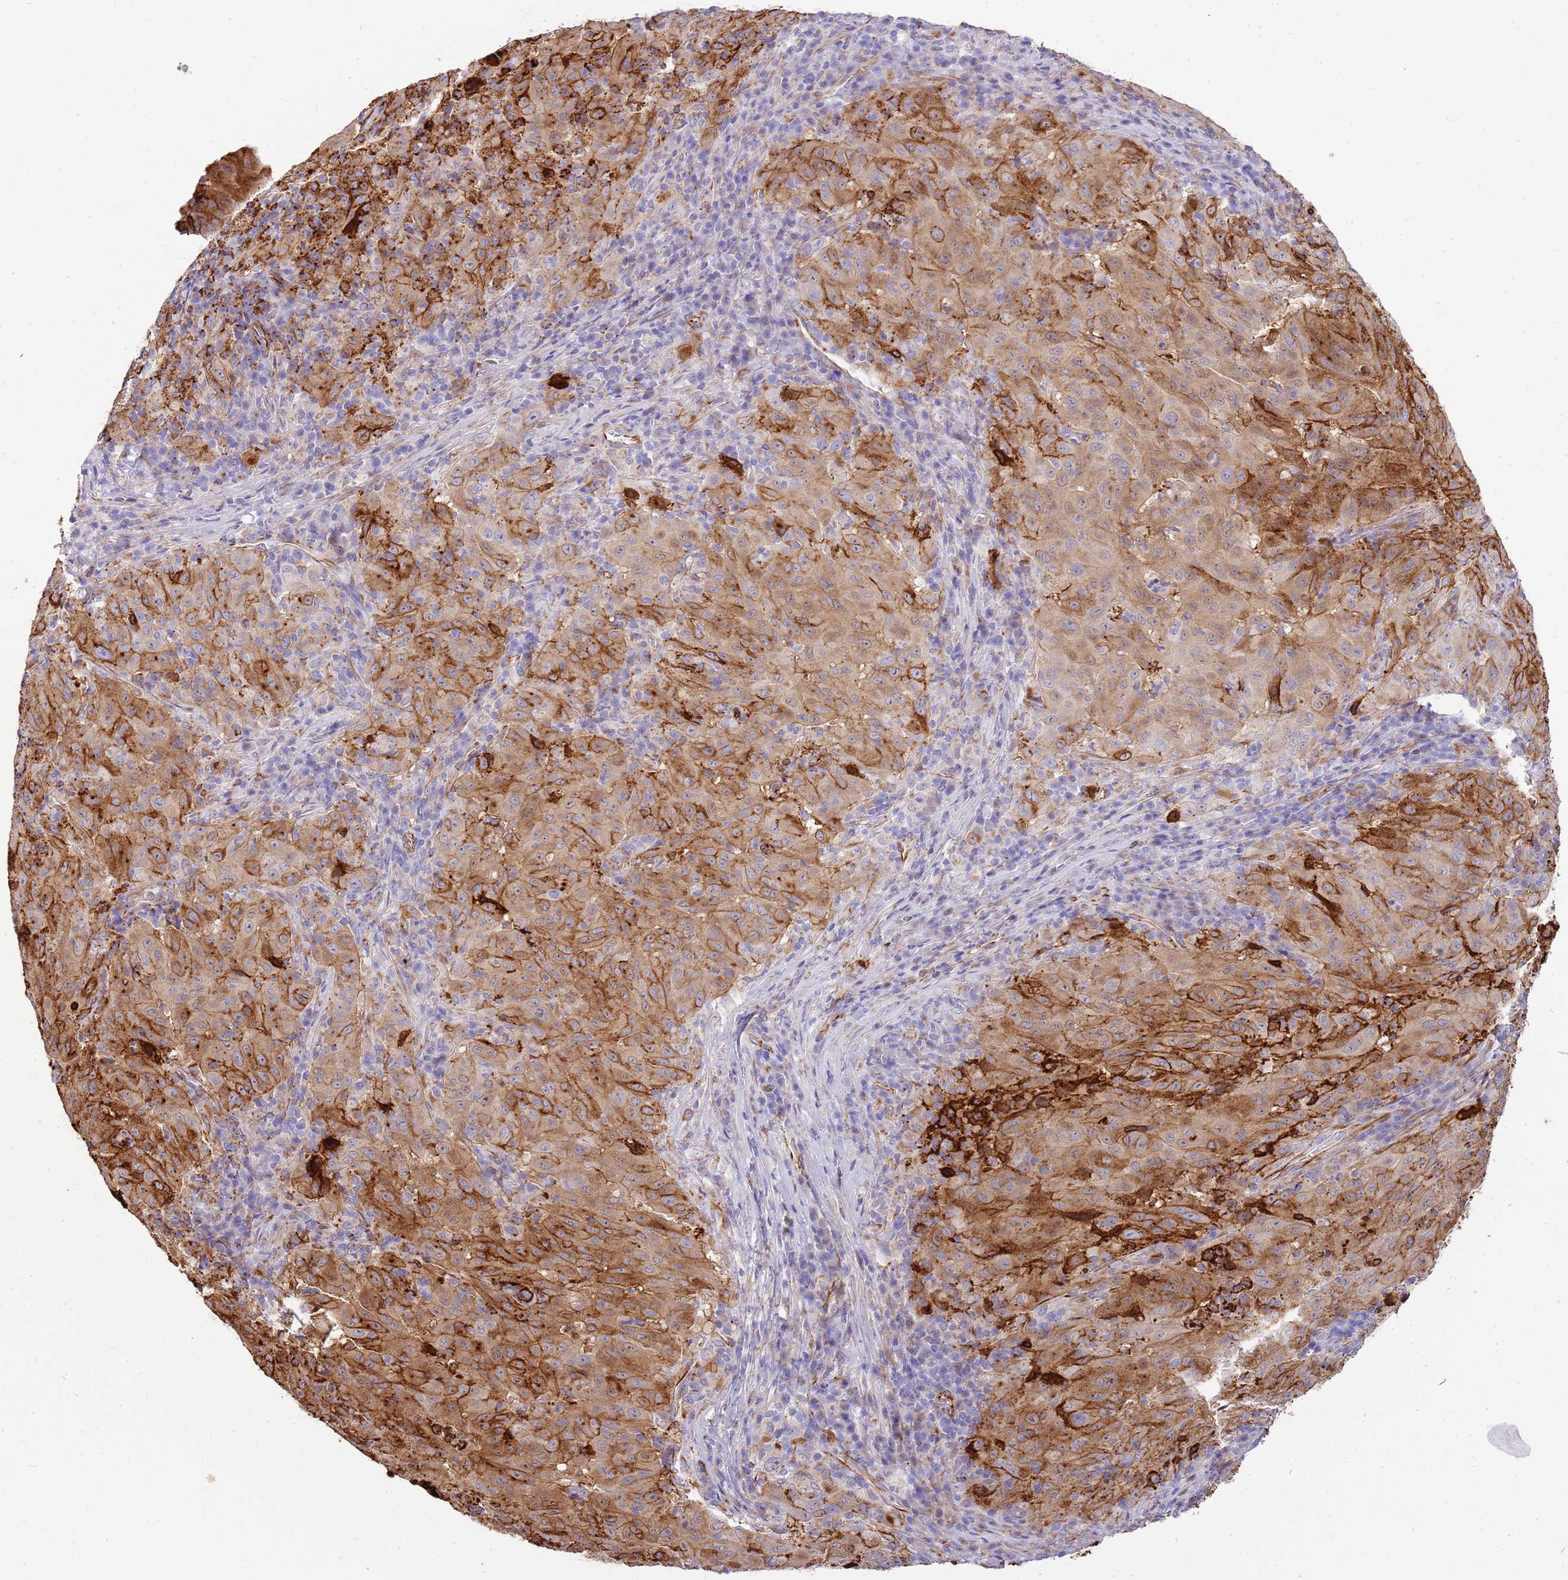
{"staining": {"intensity": "strong", "quantity": "25%-75%", "location": "cytoplasmic/membranous"}, "tissue": "pancreatic cancer", "cell_type": "Tumor cells", "image_type": "cancer", "snomed": [{"axis": "morphology", "description": "Adenocarcinoma, NOS"}, {"axis": "topography", "description": "Pancreas"}], "caption": "A high amount of strong cytoplasmic/membranous staining is seen in approximately 25%-75% of tumor cells in adenocarcinoma (pancreatic) tissue.", "gene": "ZDHHC1", "patient": {"sex": "male", "age": 63}}